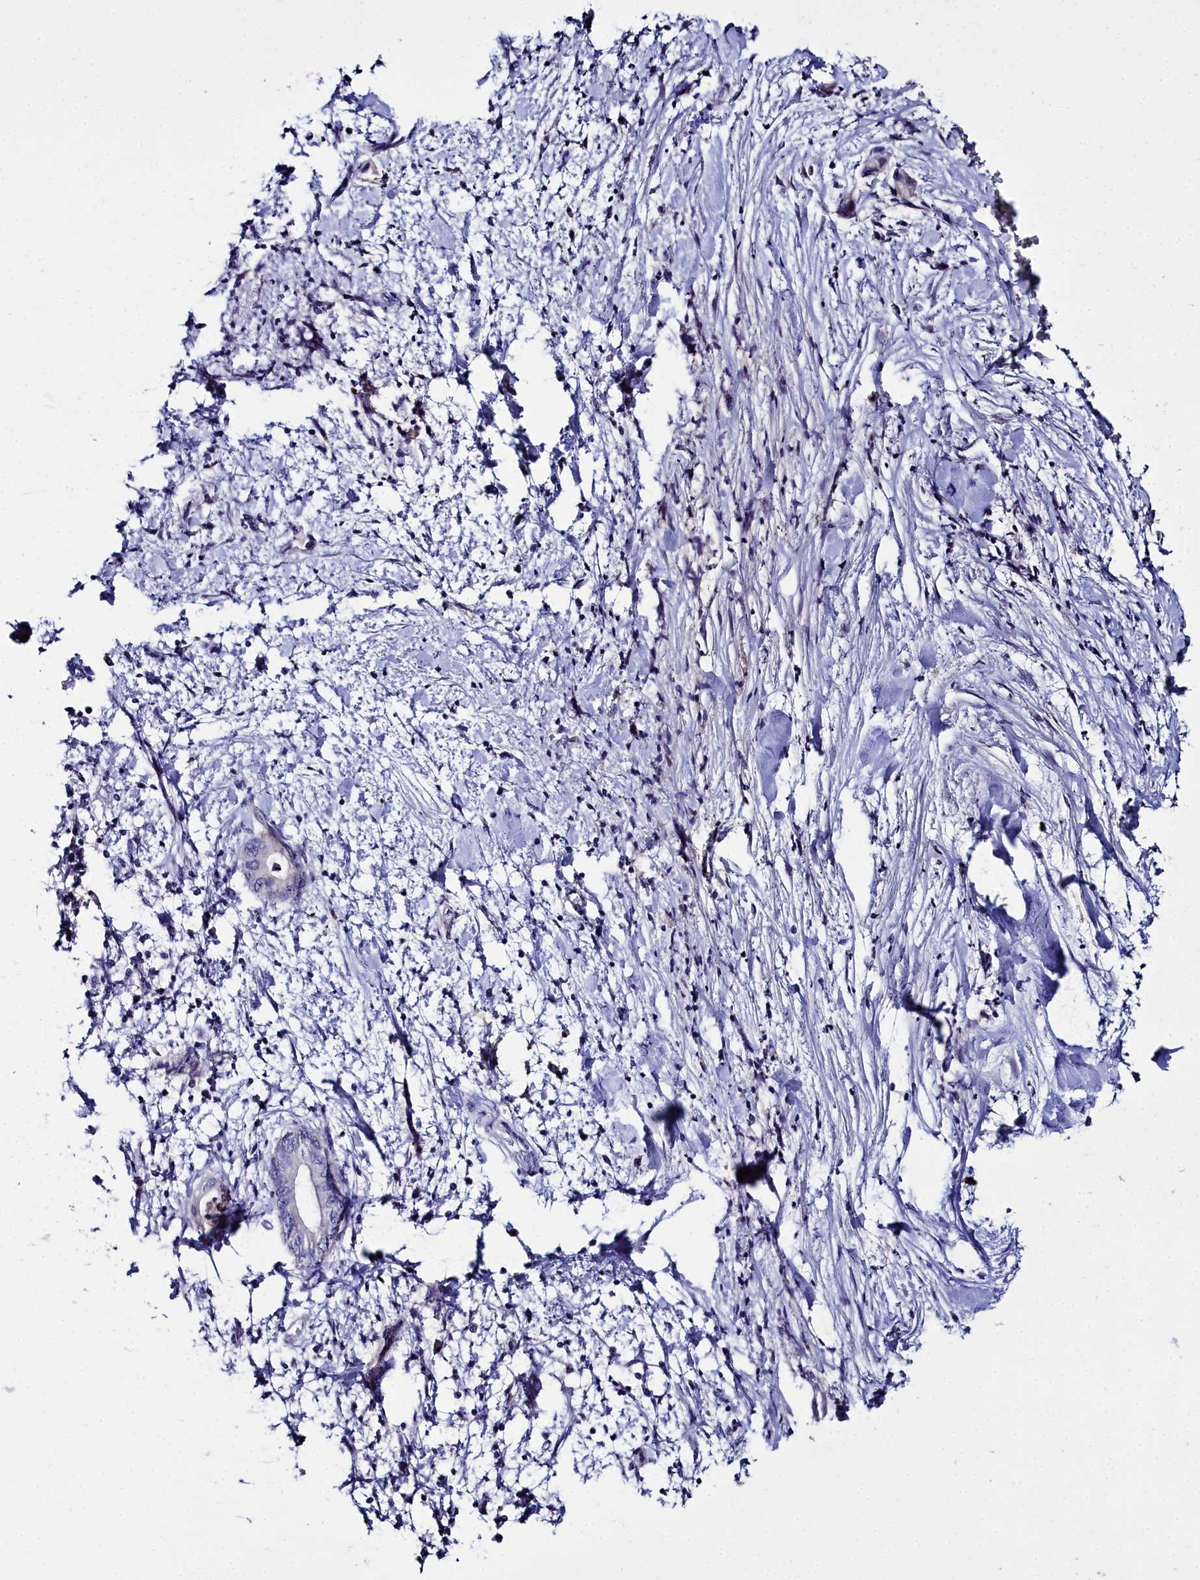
{"staining": {"intensity": "negative", "quantity": "none", "location": "none"}, "tissue": "pancreatic cancer", "cell_type": "Tumor cells", "image_type": "cancer", "snomed": [{"axis": "morphology", "description": "Adenocarcinoma, NOS"}, {"axis": "topography", "description": "Pancreas"}], "caption": "High power microscopy photomicrograph of an IHC micrograph of pancreatic cancer, revealing no significant staining in tumor cells.", "gene": "ELAPOR2", "patient": {"sex": "female", "age": 78}}